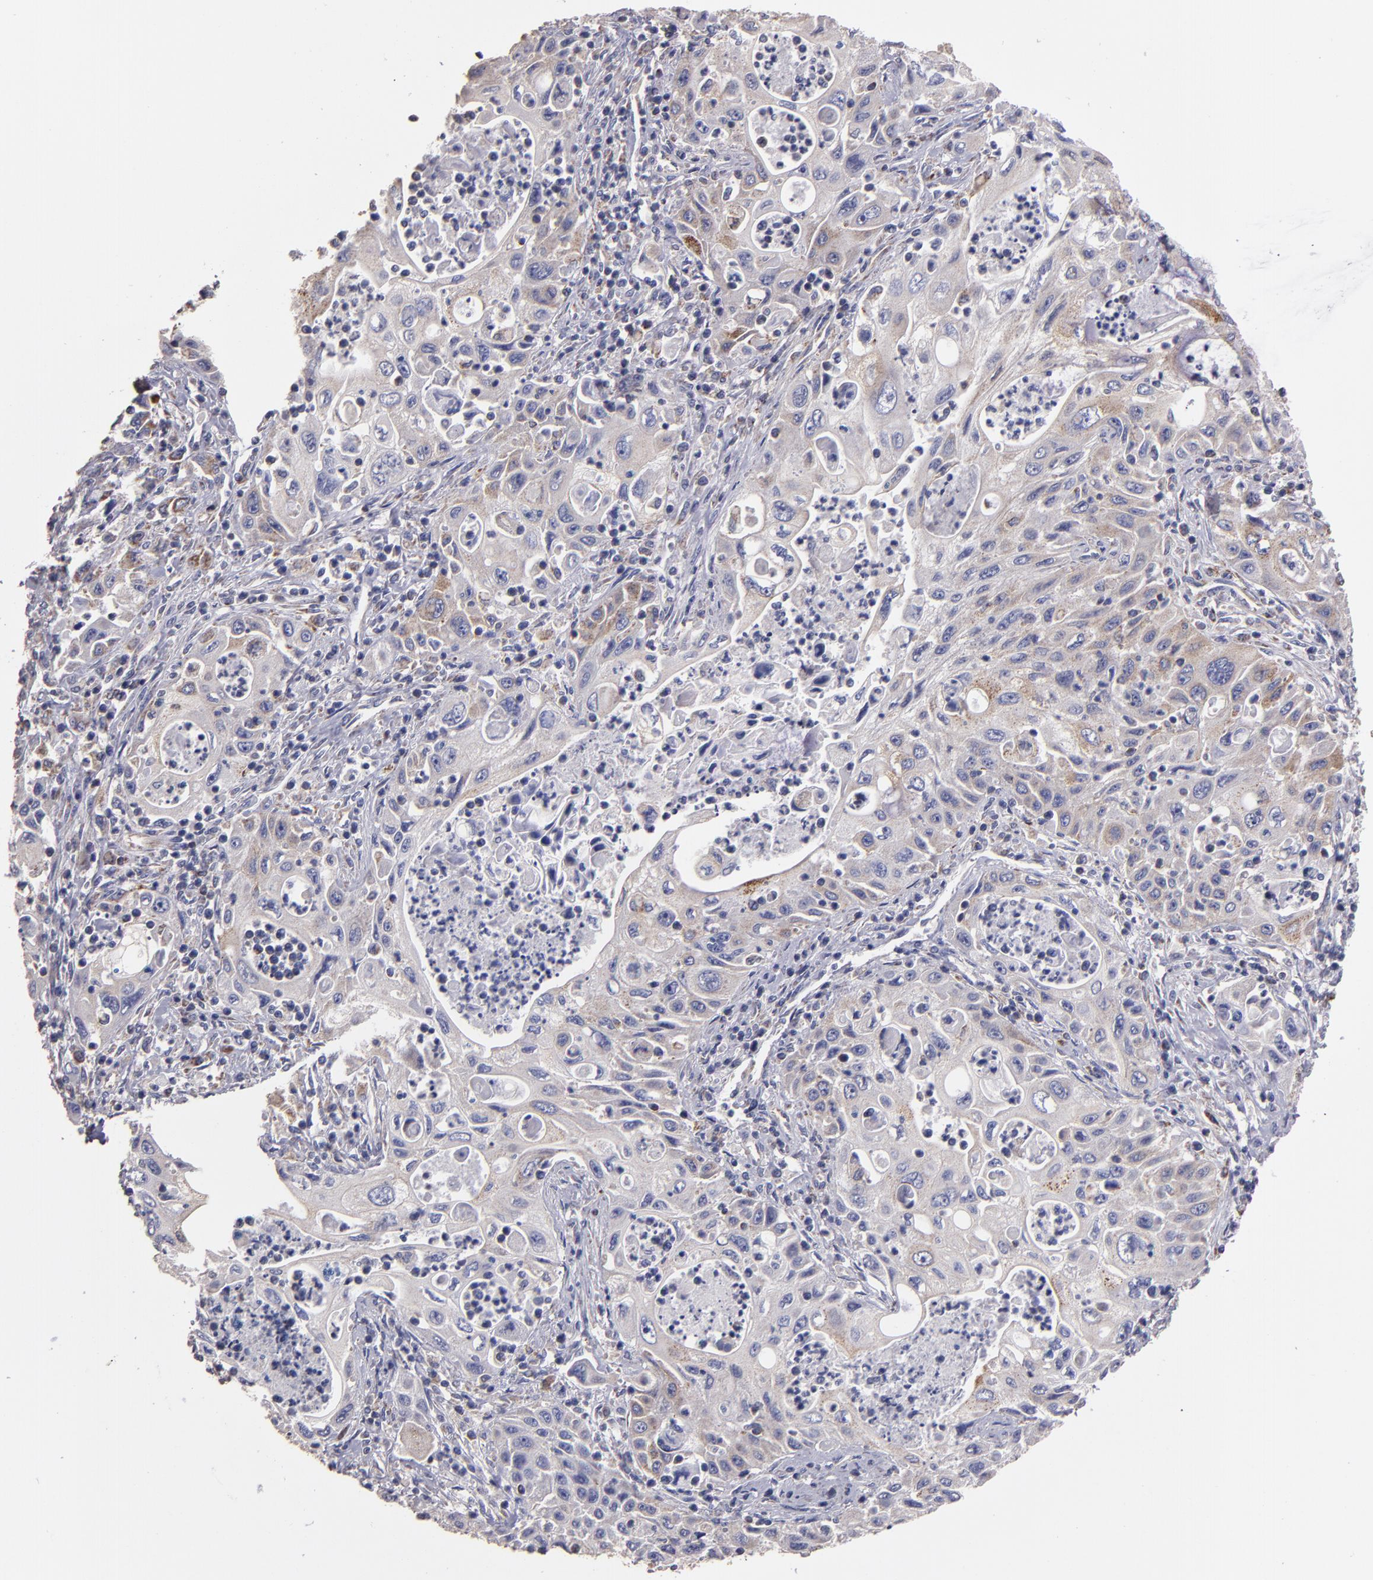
{"staining": {"intensity": "weak", "quantity": ">75%", "location": "cytoplasmic/membranous"}, "tissue": "pancreatic cancer", "cell_type": "Tumor cells", "image_type": "cancer", "snomed": [{"axis": "morphology", "description": "Adenocarcinoma, NOS"}, {"axis": "topography", "description": "Pancreas"}], "caption": "Protein staining demonstrates weak cytoplasmic/membranous expression in approximately >75% of tumor cells in pancreatic cancer (adenocarcinoma).", "gene": "CLTA", "patient": {"sex": "male", "age": 70}}